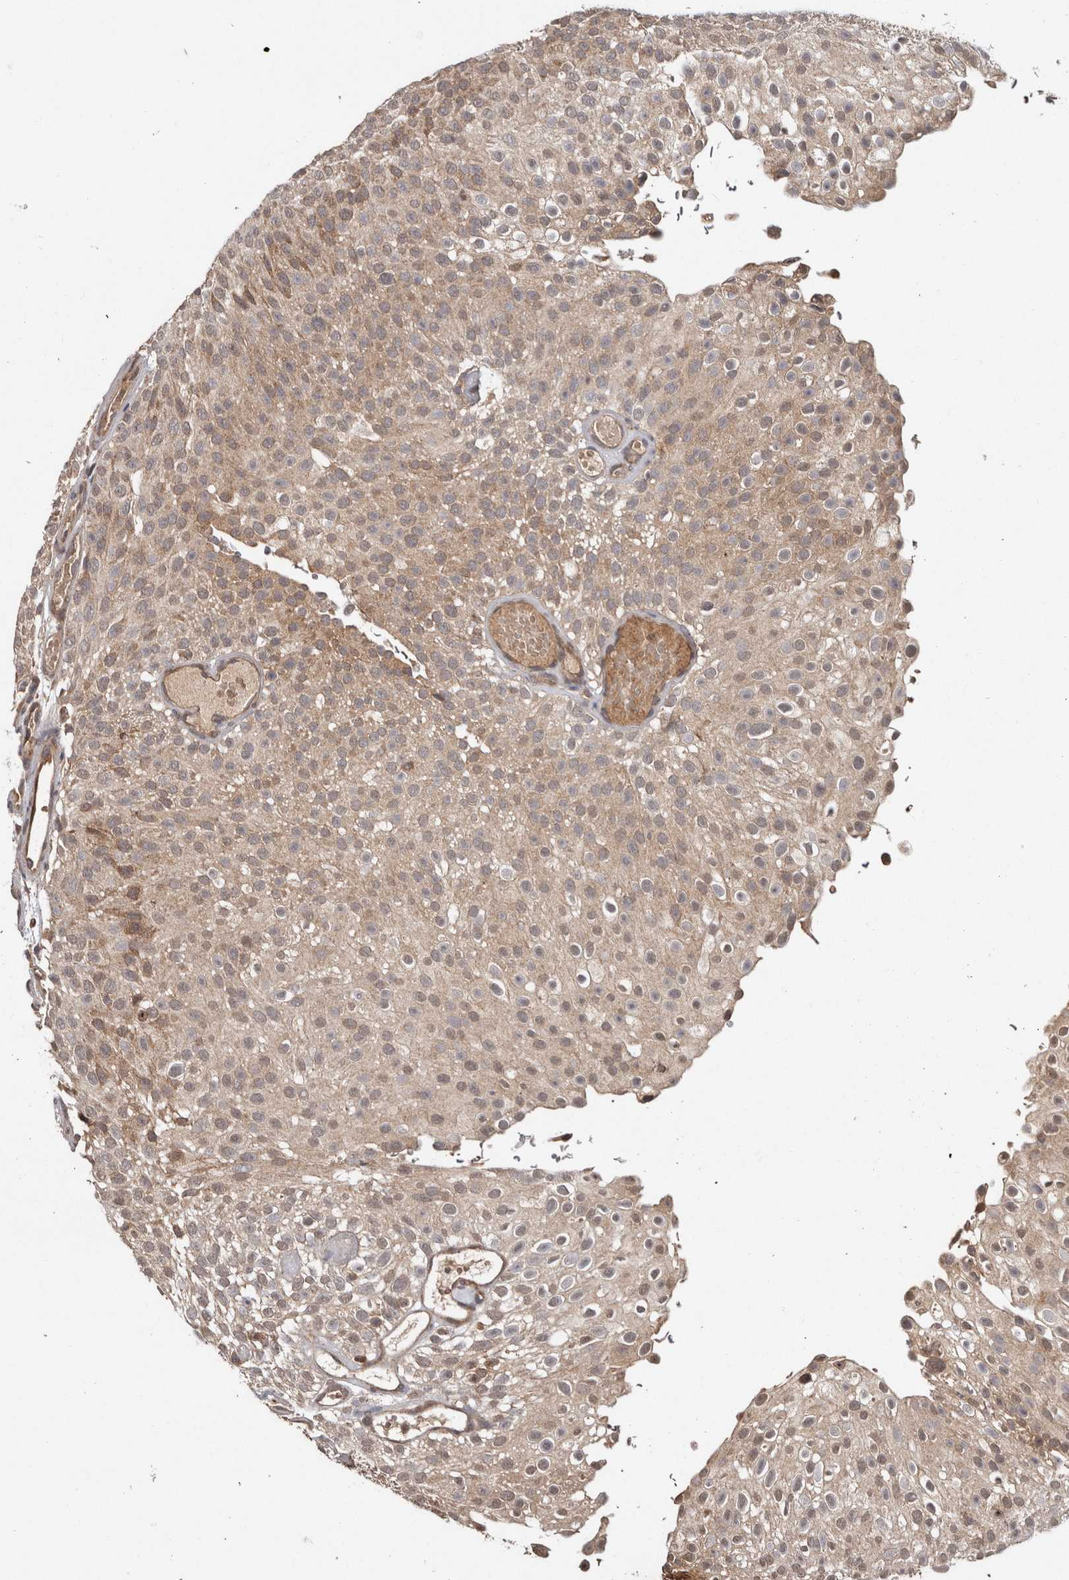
{"staining": {"intensity": "weak", "quantity": ">75%", "location": "cytoplasmic/membranous"}, "tissue": "urothelial cancer", "cell_type": "Tumor cells", "image_type": "cancer", "snomed": [{"axis": "morphology", "description": "Urothelial carcinoma, Low grade"}, {"axis": "topography", "description": "Urinary bladder"}], "caption": "Immunohistochemistry (IHC) (DAB) staining of low-grade urothelial carcinoma shows weak cytoplasmic/membranous protein expression in approximately >75% of tumor cells. The protein is shown in brown color, while the nuclei are stained blue.", "gene": "HMOX2", "patient": {"sex": "male", "age": 78}}